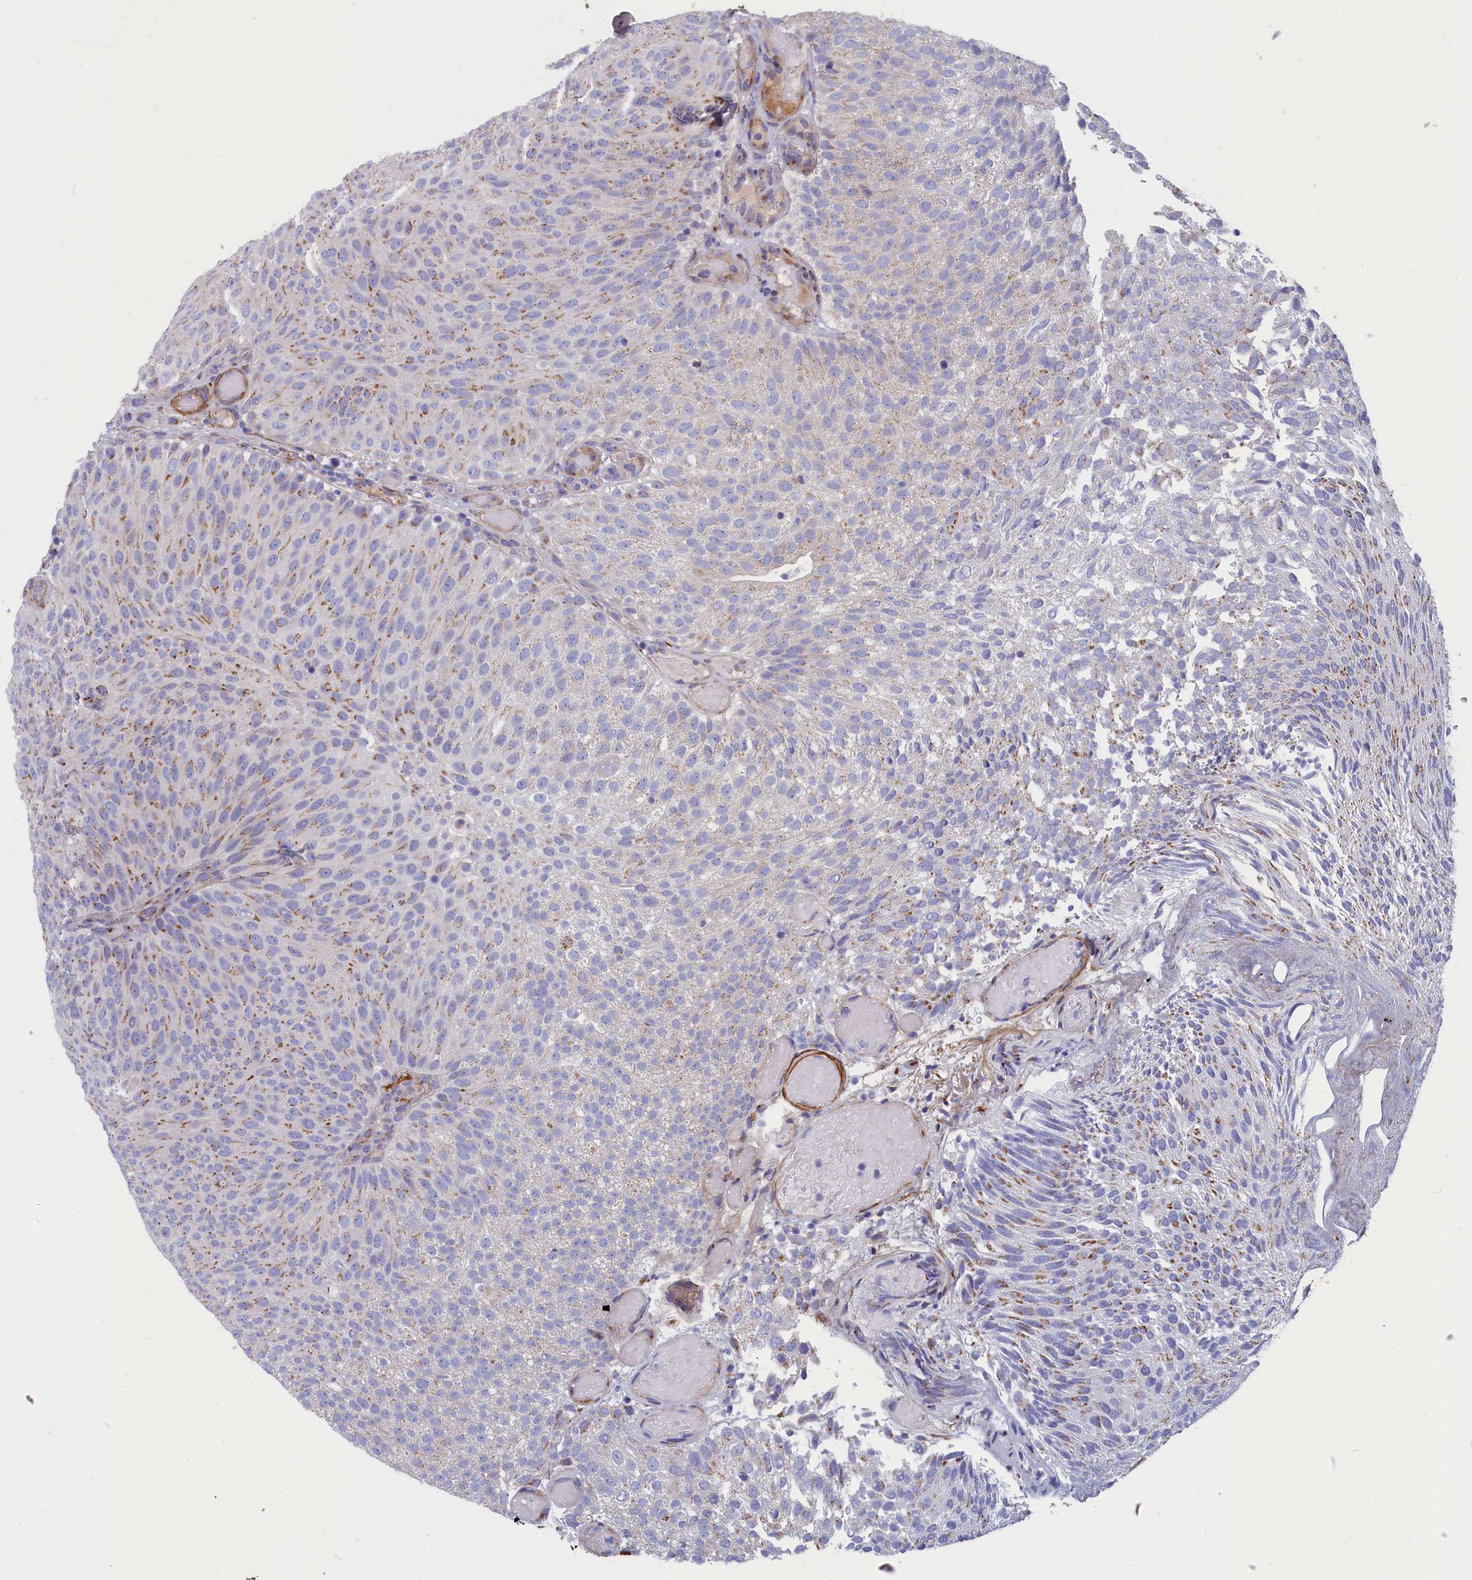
{"staining": {"intensity": "moderate", "quantity": "<25%", "location": "cytoplasmic/membranous"}, "tissue": "urothelial cancer", "cell_type": "Tumor cells", "image_type": "cancer", "snomed": [{"axis": "morphology", "description": "Urothelial carcinoma, Low grade"}, {"axis": "topography", "description": "Urinary bladder"}], "caption": "Human urothelial cancer stained for a protein (brown) exhibits moderate cytoplasmic/membranous positive expression in approximately <25% of tumor cells.", "gene": "TUBGCP4", "patient": {"sex": "male", "age": 78}}